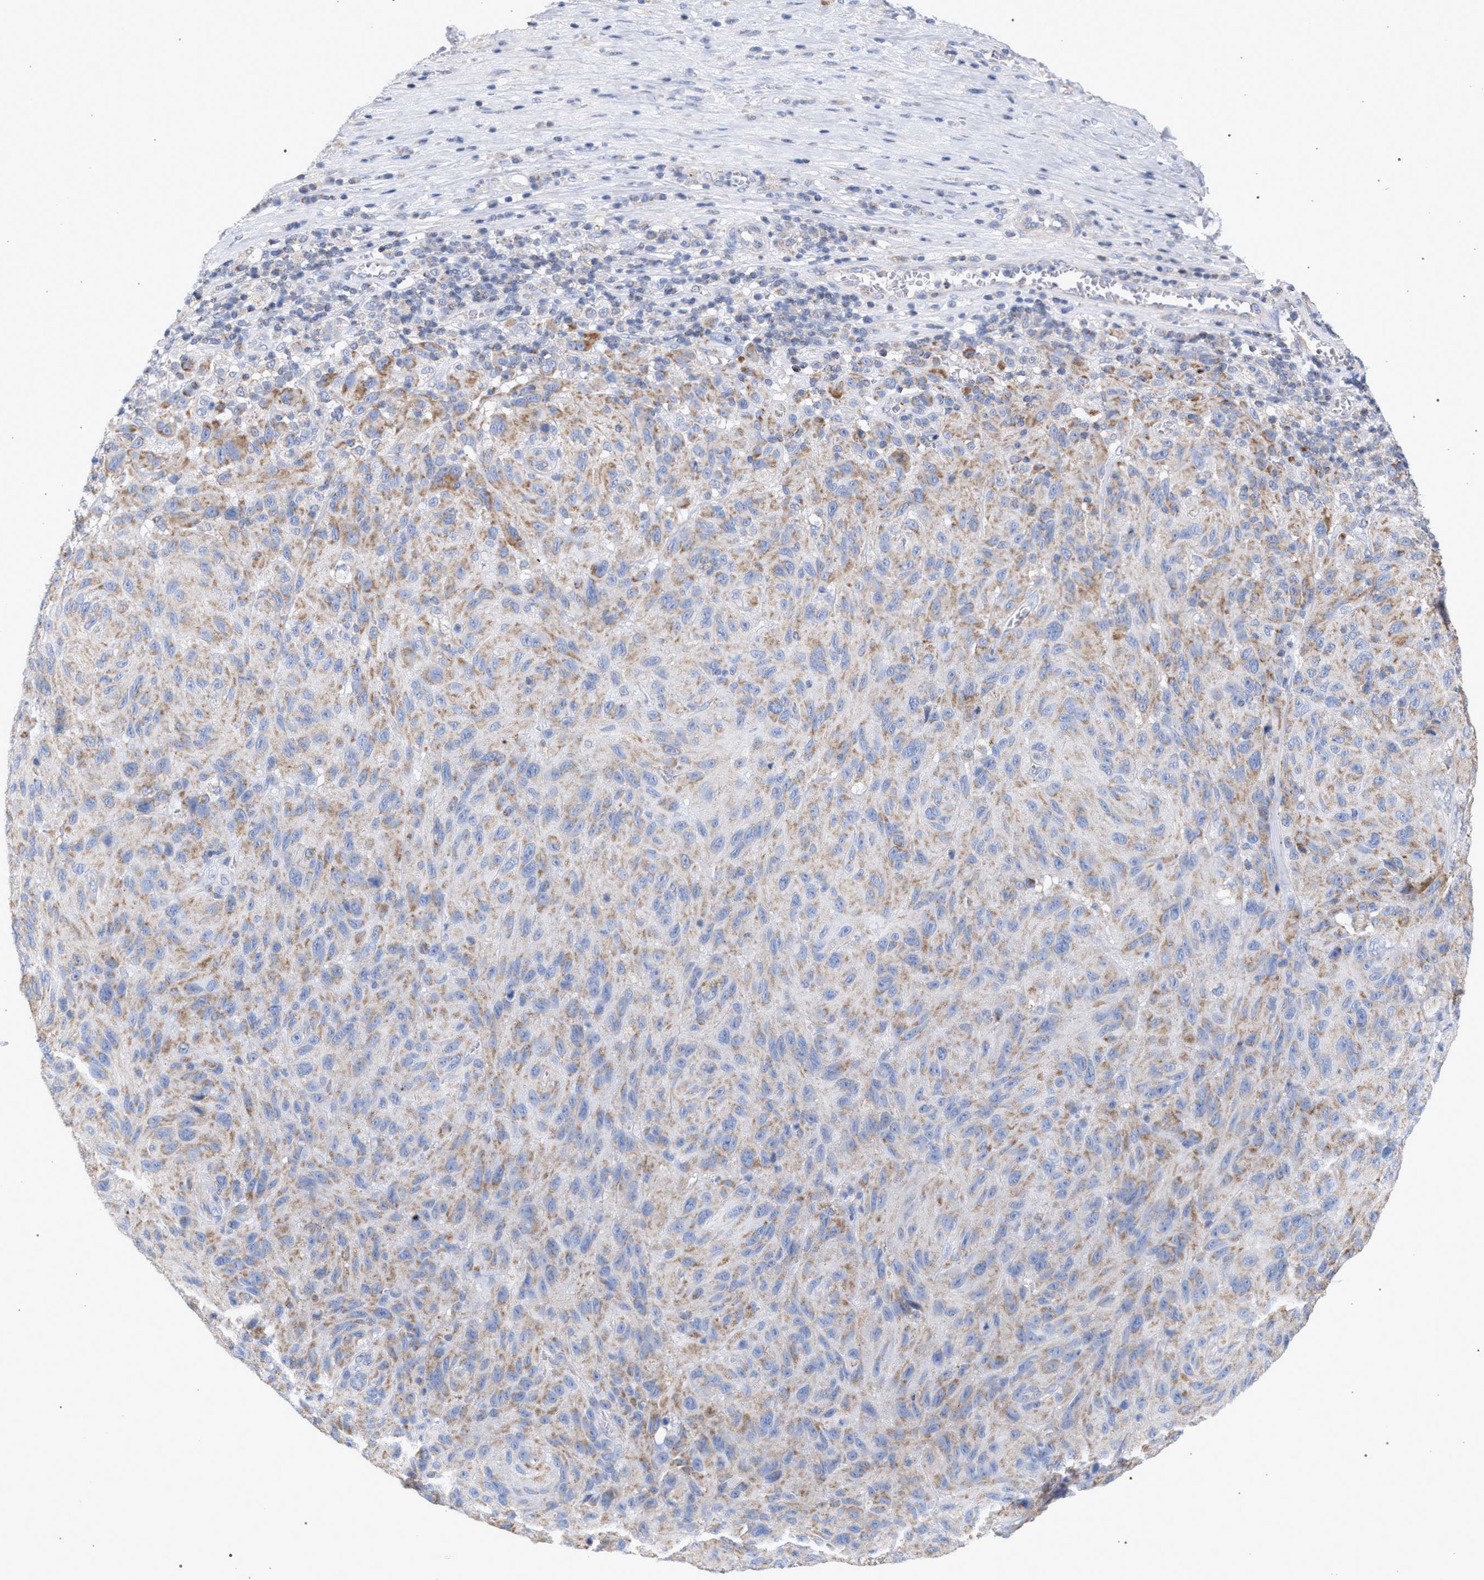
{"staining": {"intensity": "moderate", "quantity": ">75%", "location": "cytoplasmic/membranous"}, "tissue": "melanoma", "cell_type": "Tumor cells", "image_type": "cancer", "snomed": [{"axis": "morphology", "description": "Malignant melanoma, NOS"}, {"axis": "topography", "description": "Skin"}], "caption": "Protein expression analysis of malignant melanoma displays moderate cytoplasmic/membranous expression in approximately >75% of tumor cells.", "gene": "ECI2", "patient": {"sex": "male", "age": 66}}